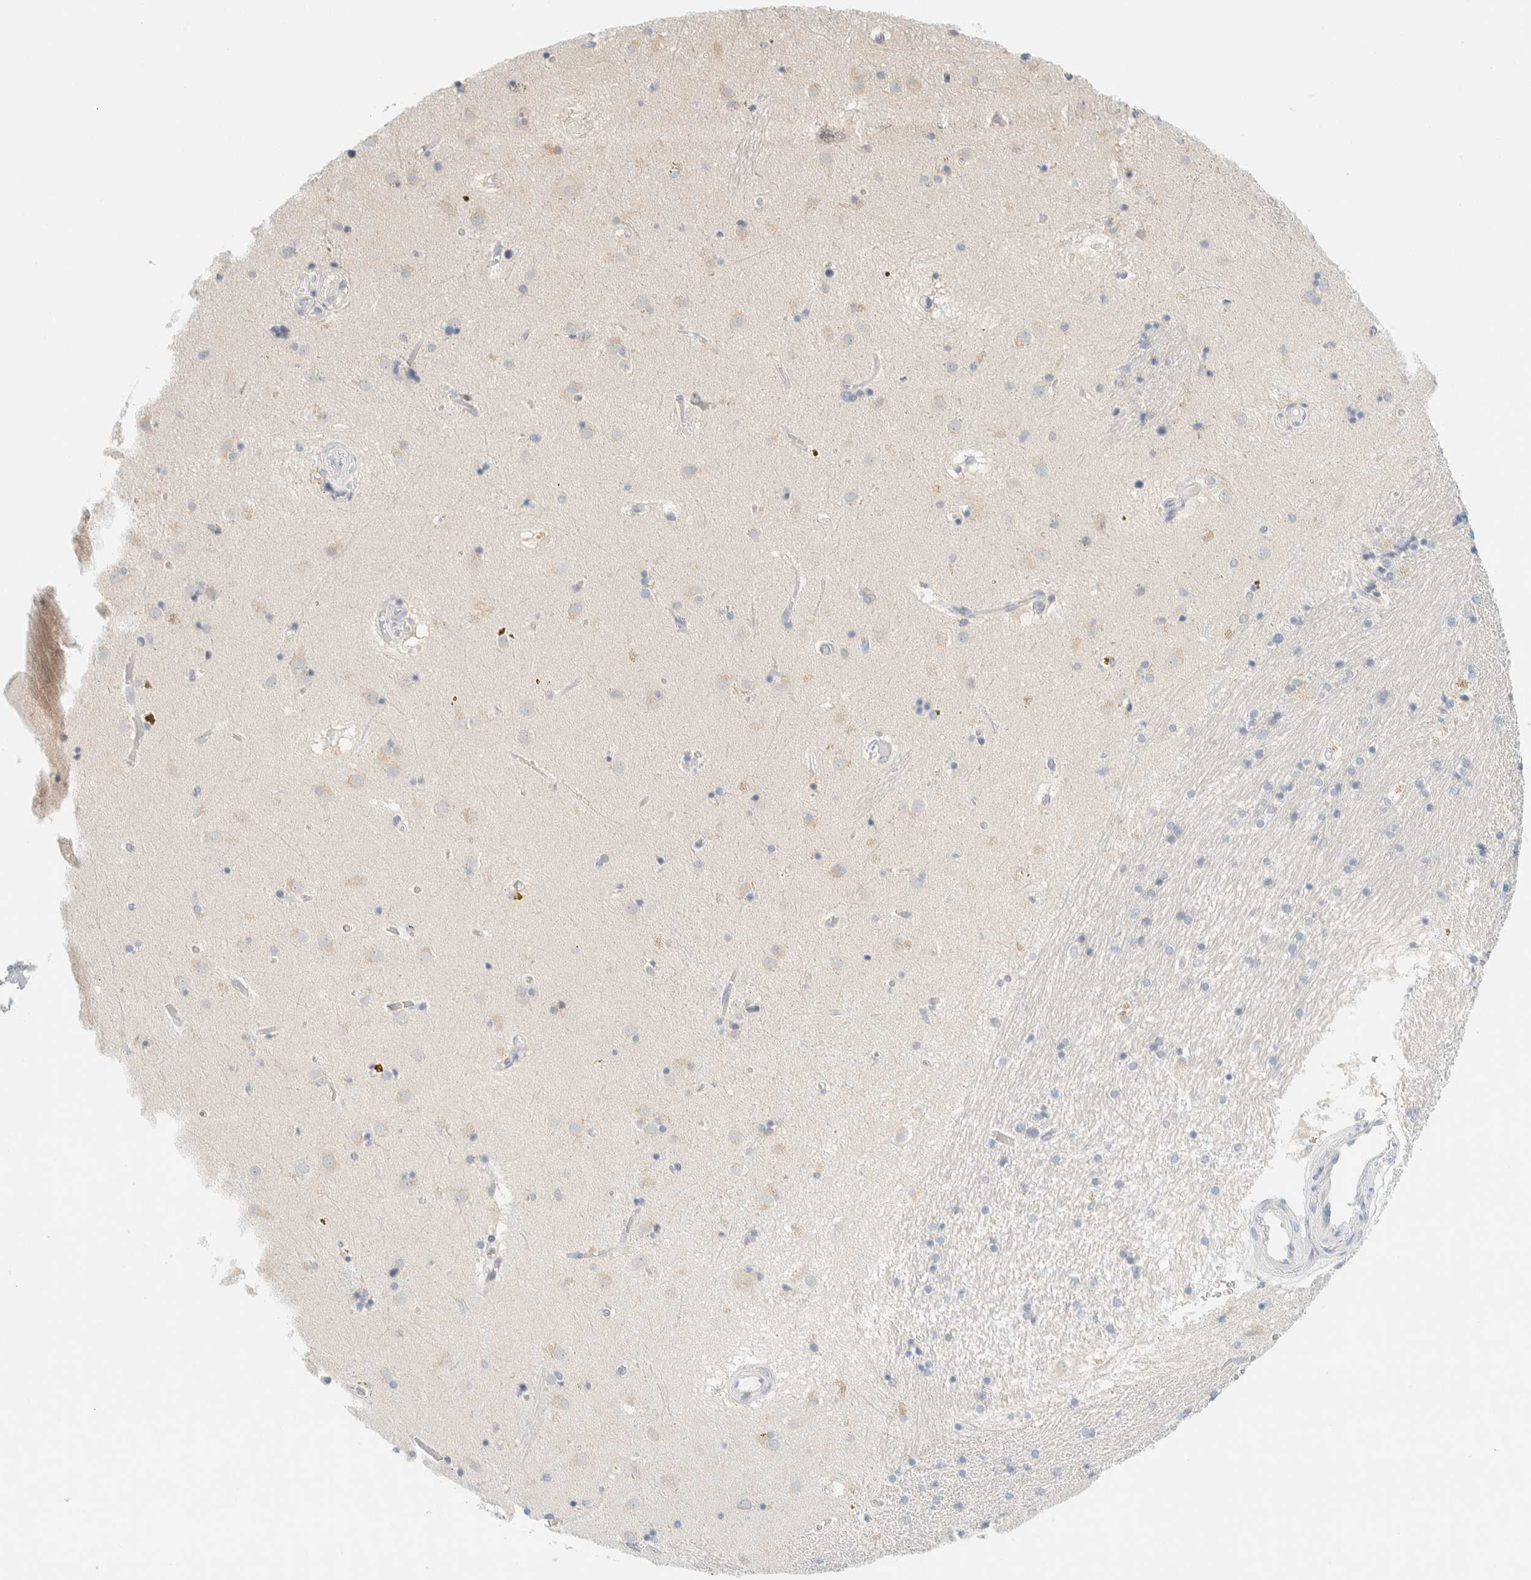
{"staining": {"intensity": "negative", "quantity": "none", "location": "none"}, "tissue": "caudate", "cell_type": "Glial cells", "image_type": "normal", "snomed": [{"axis": "morphology", "description": "Normal tissue, NOS"}, {"axis": "topography", "description": "Lateral ventricle wall"}], "caption": "IHC of normal caudate demonstrates no staining in glial cells.", "gene": "AARSD1", "patient": {"sex": "male", "age": 70}}